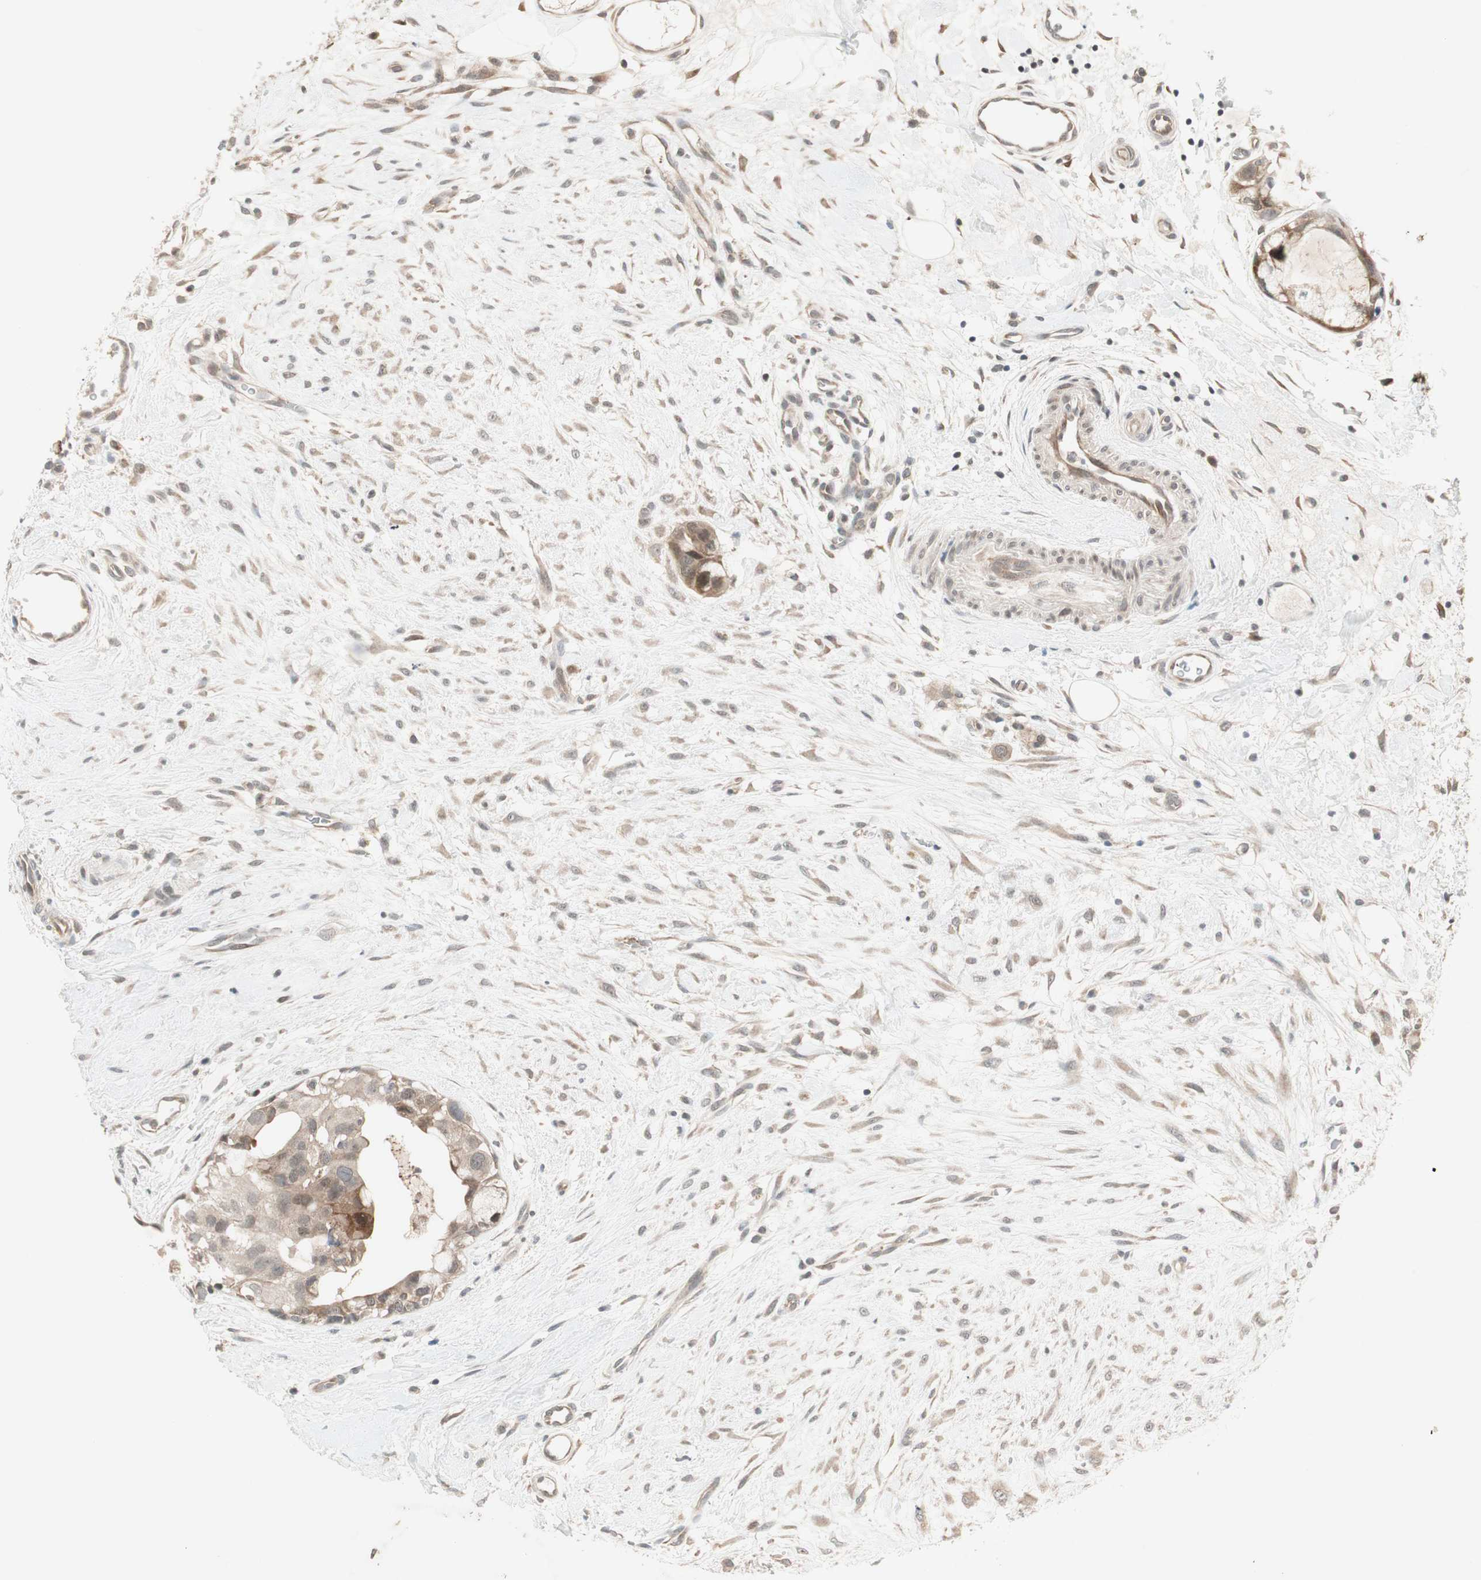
{"staining": {"intensity": "moderate", "quantity": "25%-75%", "location": "cytoplasmic/membranous,nuclear"}, "tissue": "breast cancer", "cell_type": "Tumor cells", "image_type": "cancer", "snomed": [{"axis": "morphology", "description": "Duct carcinoma"}, {"axis": "topography", "description": "Breast"}], "caption": "Brown immunohistochemical staining in breast cancer (intraductal carcinoma) demonstrates moderate cytoplasmic/membranous and nuclear positivity in about 25%-75% of tumor cells. The staining was performed using DAB to visualize the protein expression in brown, while the nuclei were stained in blue with hematoxylin (Magnification: 20x).", "gene": "PGBD1", "patient": {"sex": "female", "age": 40}}